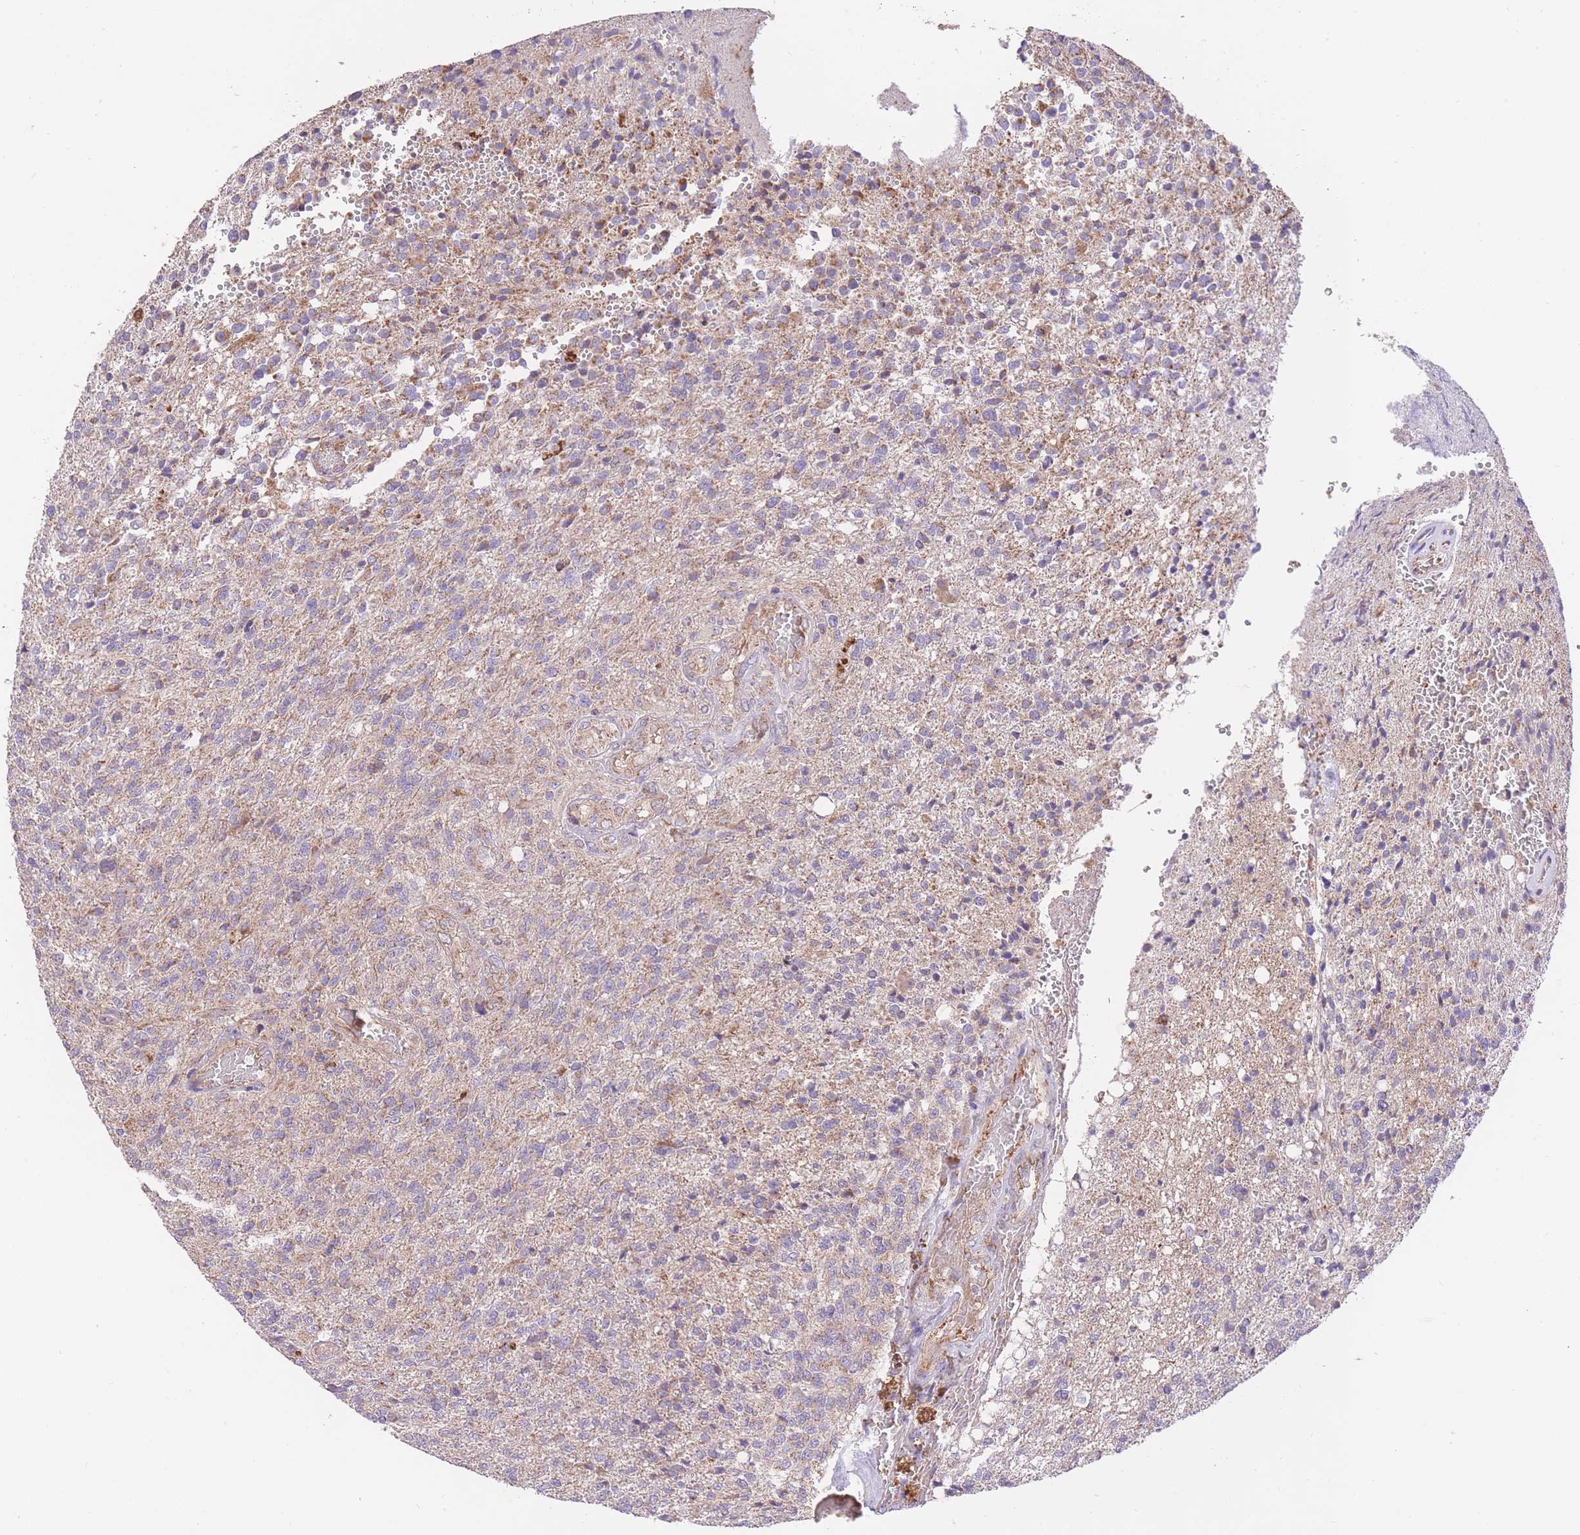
{"staining": {"intensity": "negative", "quantity": "none", "location": "none"}, "tissue": "glioma", "cell_type": "Tumor cells", "image_type": "cancer", "snomed": [{"axis": "morphology", "description": "Glioma, malignant, High grade"}, {"axis": "topography", "description": "Brain"}], "caption": "This is a photomicrograph of immunohistochemistry staining of glioma, which shows no expression in tumor cells. The staining is performed using DAB (3,3'-diaminobenzidine) brown chromogen with nuclei counter-stained in using hematoxylin.", "gene": "PREP", "patient": {"sex": "male", "age": 56}}